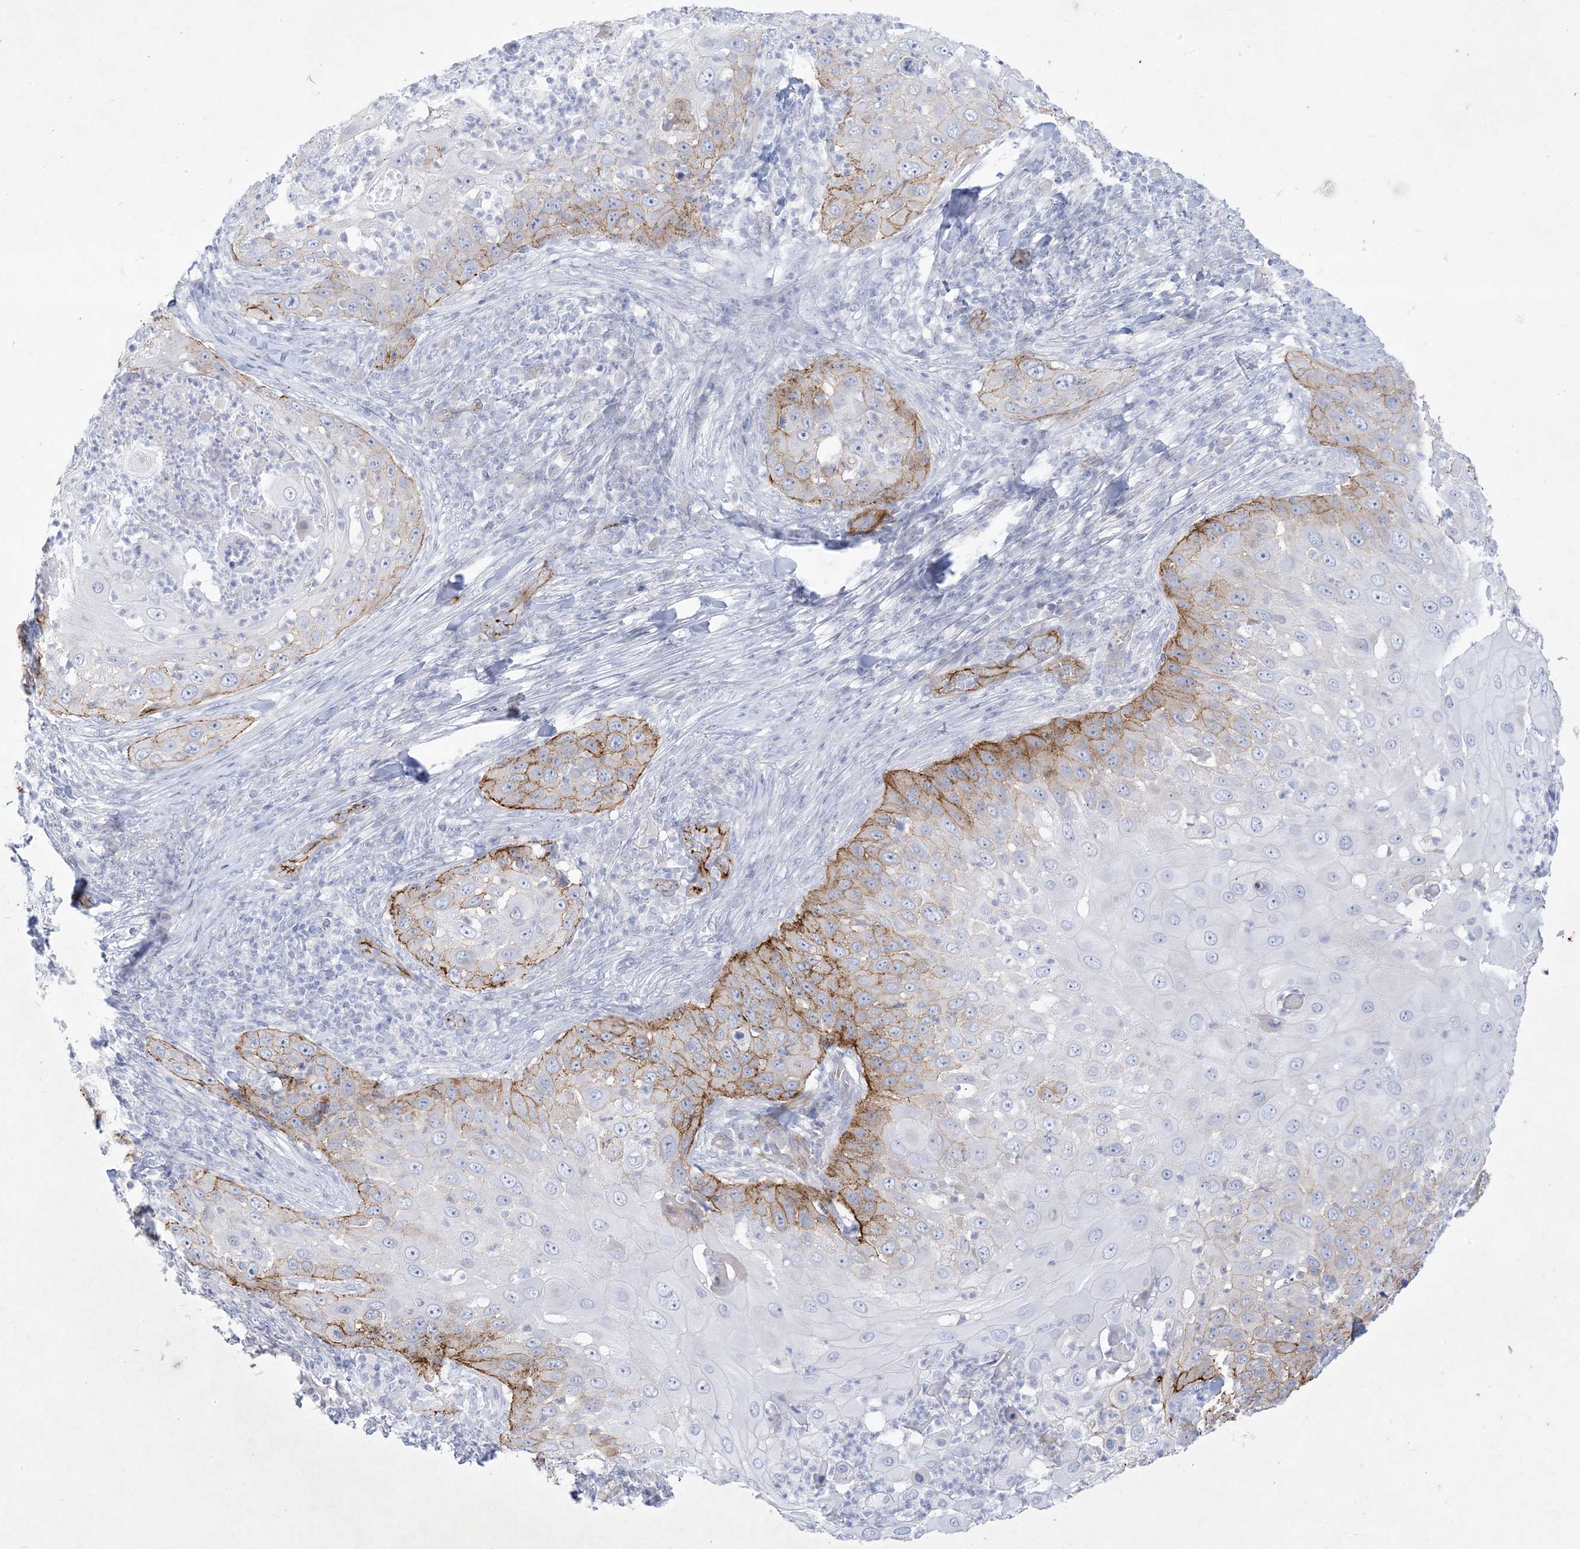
{"staining": {"intensity": "moderate", "quantity": "25%-75%", "location": "cytoplasmic/membranous"}, "tissue": "skin cancer", "cell_type": "Tumor cells", "image_type": "cancer", "snomed": [{"axis": "morphology", "description": "Squamous cell carcinoma, NOS"}, {"axis": "topography", "description": "Skin"}], "caption": "Immunohistochemistry (IHC) image of human skin cancer stained for a protein (brown), which reveals medium levels of moderate cytoplasmic/membranous staining in about 25%-75% of tumor cells.", "gene": "B3GNT7", "patient": {"sex": "female", "age": 44}}